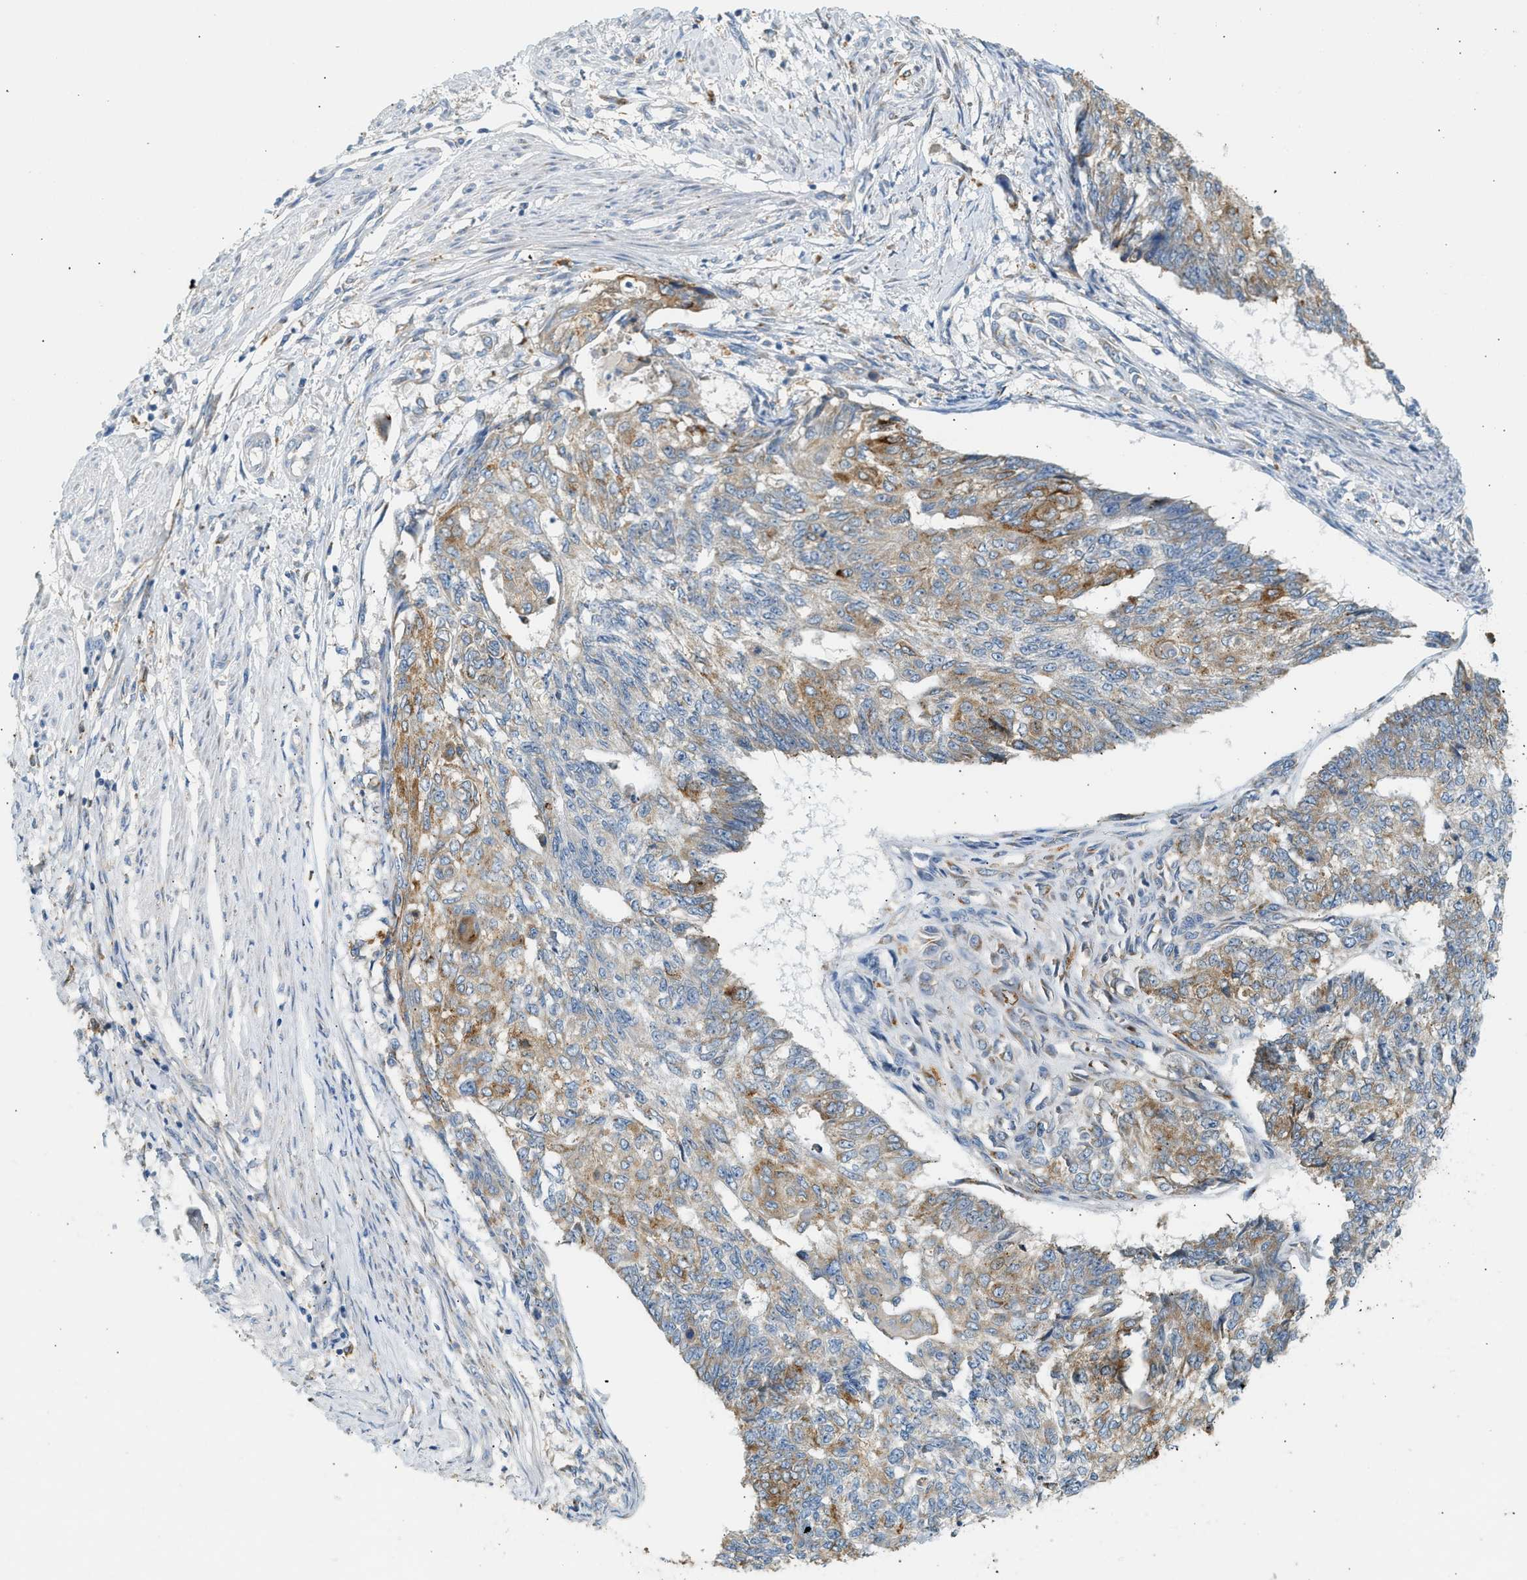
{"staining": {"intensity": "moderate", "quantity": ">75%", "location": "cytoplasmic/membranous"}, "tissue": "endometrial cancer", "cell_type": "Tumor cells", "image_type": "cancer", "snomed": [{"axis": "morphology", "description": "Adenocarcinoma, NOS"}, {"axis": "topography", "description": "Endometrium"}], "caption": "A high-resolution image shows immunohistochemistry staining of adenocarcinoma (endometrial), which demonstrates moderate cytoplasmic/membranous staining in about >75% of tumor cells. The staining was performed using DAB (3,3'-diaminobenzidine) to visualize the protein expression in brown, while the nuclei were stained in blue with hematoxylin (Magnification: 20x).", "gene": "CTSB", "patient": {"sex": "female", "age": 32}}